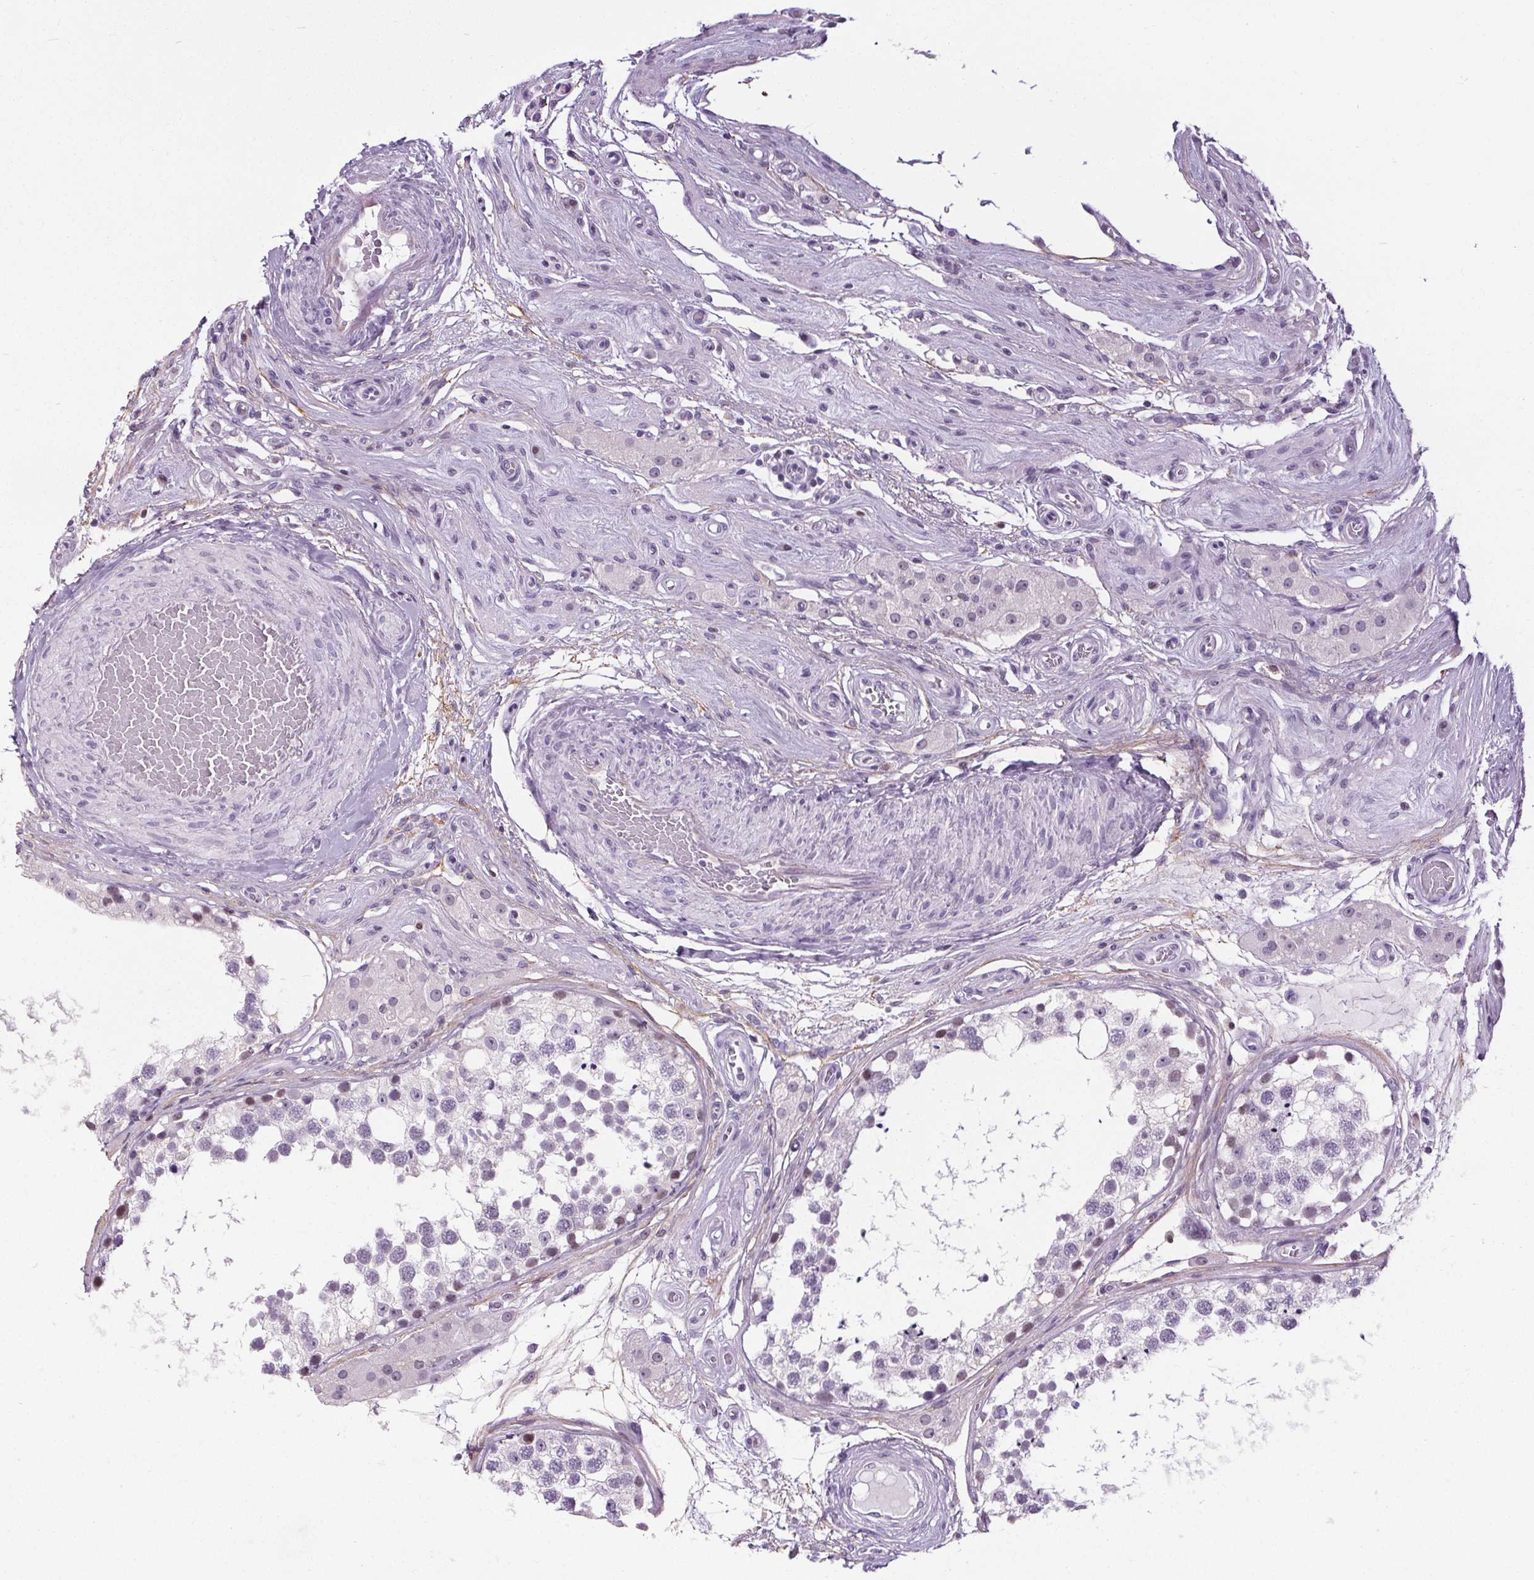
{"staining": {"intensity": "weak", "quantity": "<25%", "location": "nuclear"}, "tissue": "testis", "cell_type": "Cells in seminiferous ducts", "image_type": "normal", "snomed": [{"axis": "morphology", "description": "Normal tissue, NOS"}, {"axis": "morphology", "description": "Seminoma, NOS"}, {"axis": "topography", "description": "Testis"}], "caption": "This is a micrograph of immunohistochemistry staining of normal testis, which shows no staining in cells in seminiferous ducts. The staining is performed using DAB brown chromogen with nuclei counter-stained in using hematoxylin.", "gene": "TMEM240", "patient": {"sex": "male", "age": 65}}